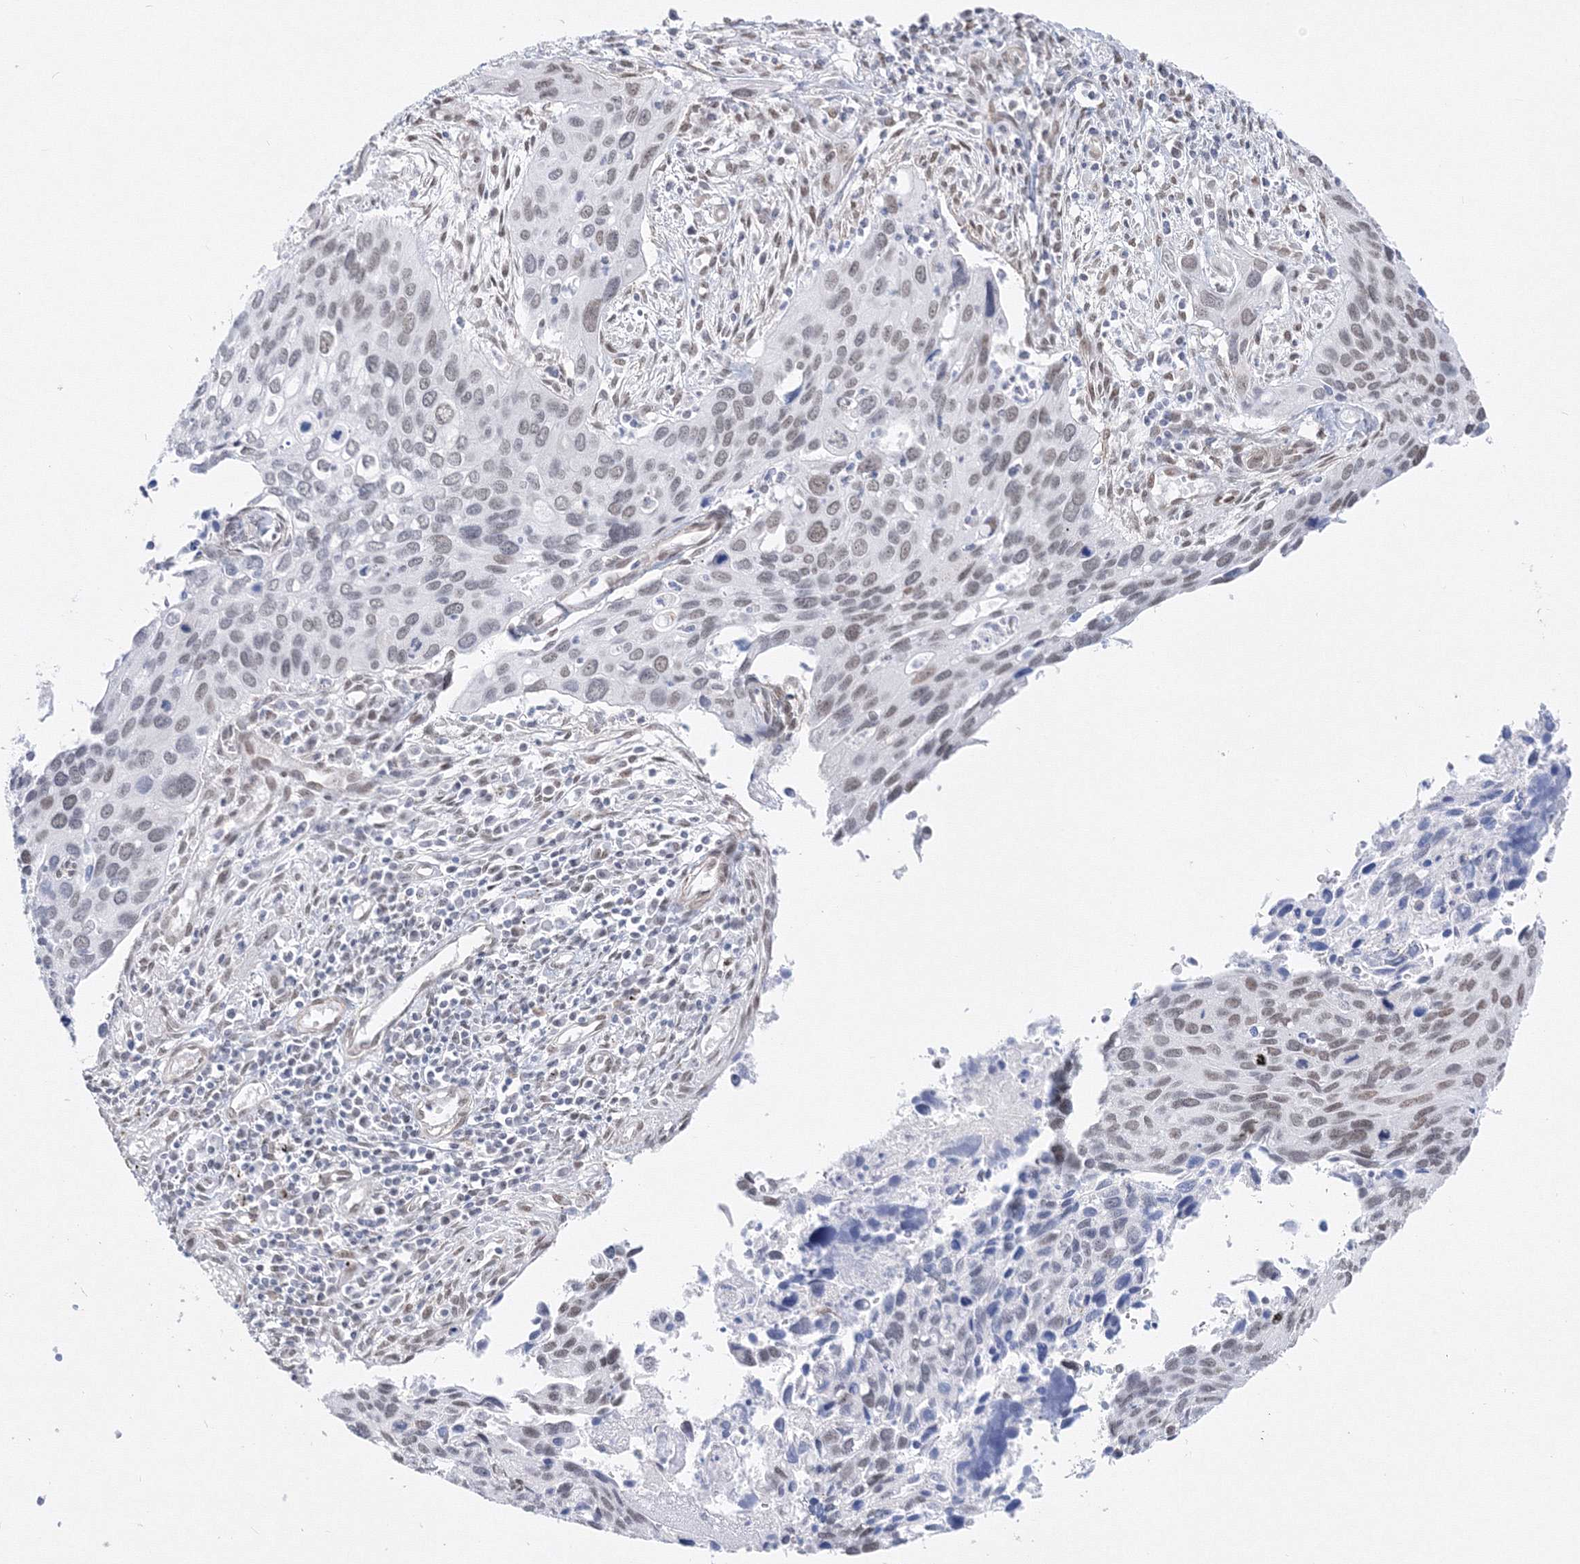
{"staining": {"intensity": "negative", "quantity": "none", "location": "none"}, "tissue": "cervical cancer", "cell_type": "Tumor cells", "image_type": "cancer", "snomed": [{"axis": "morphology", "description": "Squamous cell carcinoma, NOS"}, {"axis": "topography", "description": "Cervix"}], "caption": "Tumor cells show no significant protein expression in cervical cancer.", "gene": "ZNF638", "patient": {"sex": "female", "age": 55}}